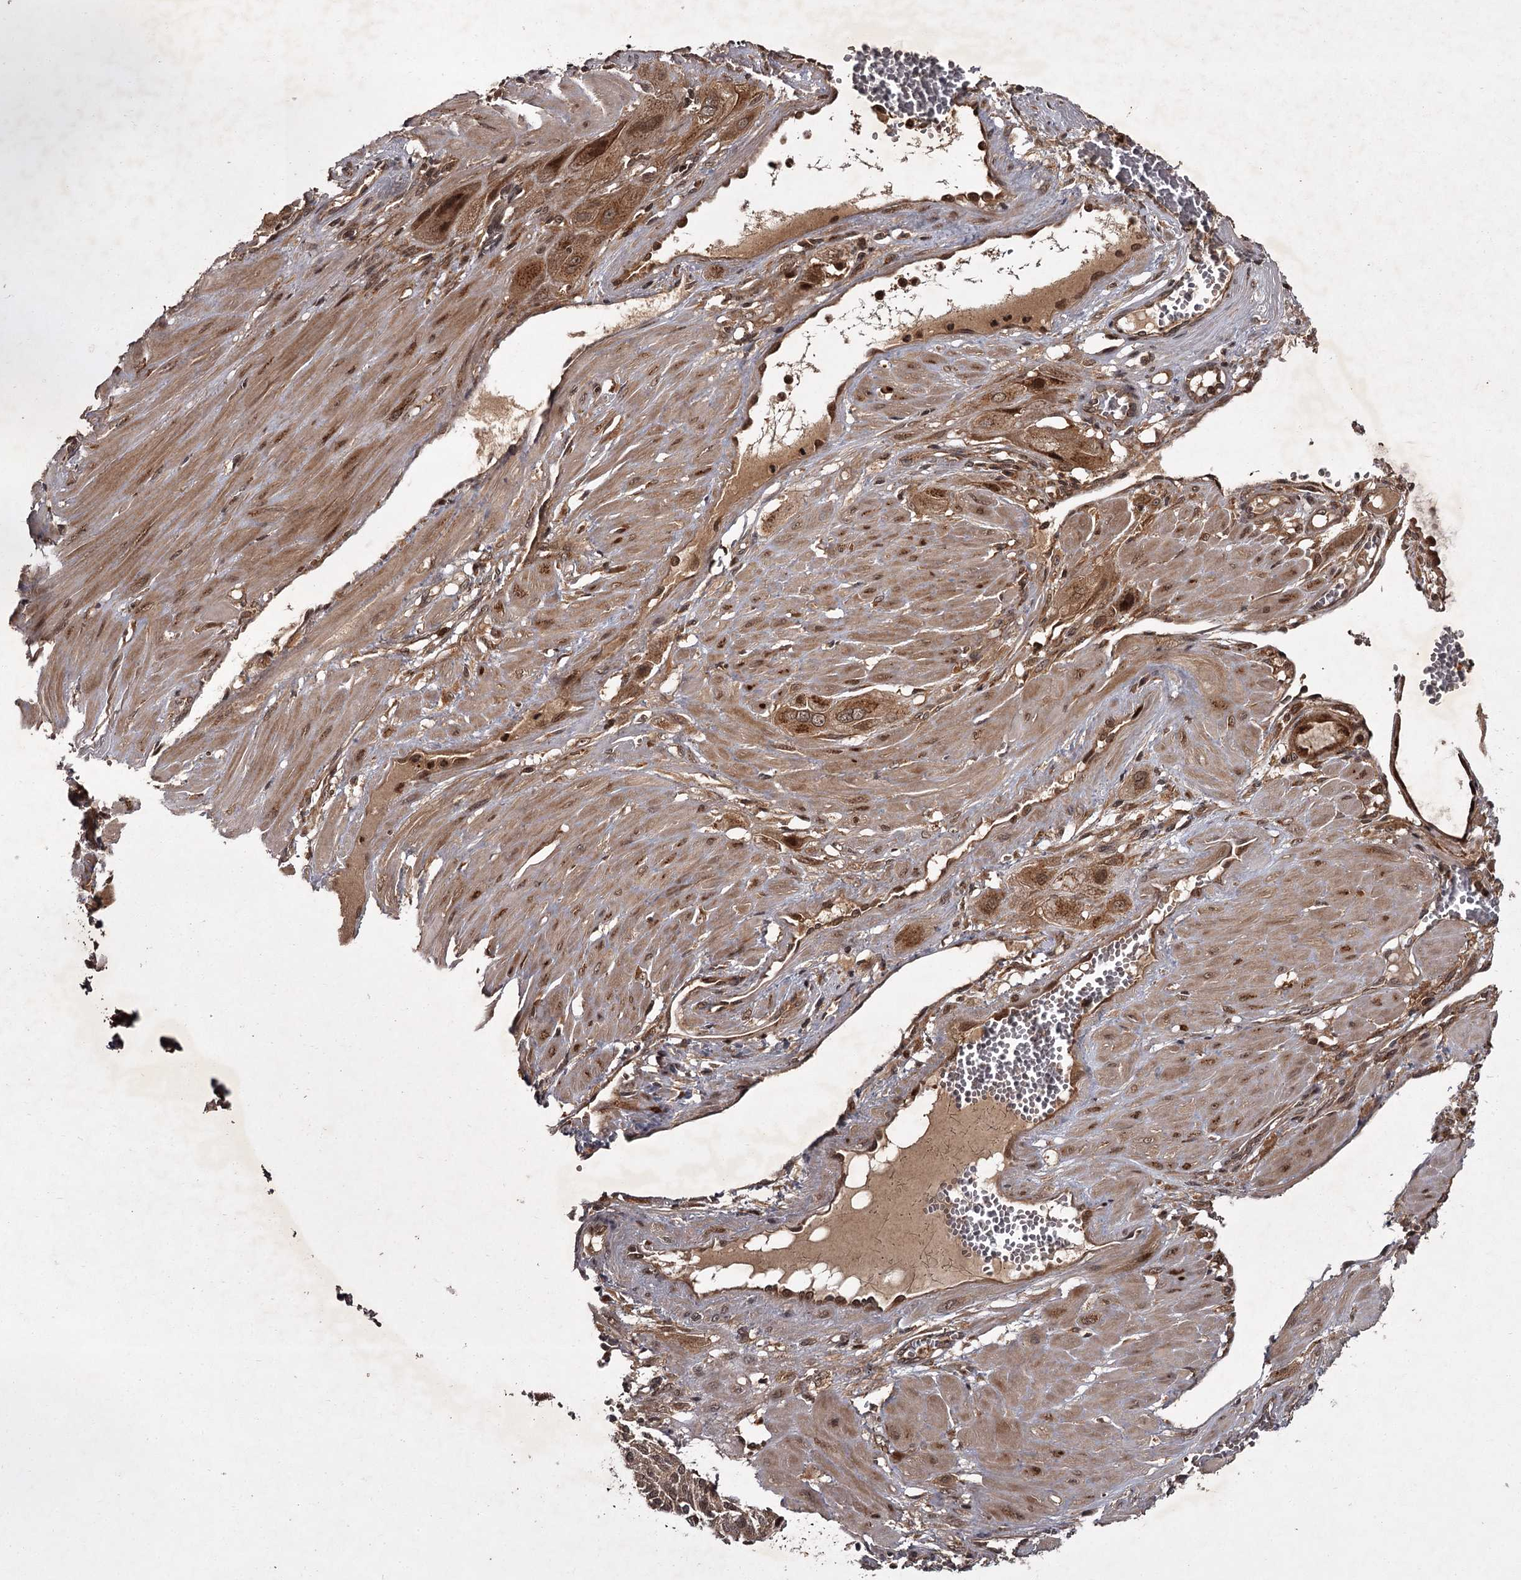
{"staining": {"intensity": "moderate", "quantity": ">75%", "location": "cytoplasmic/membranous"}, "tissue": "cervical cancer", "cell_type": "Tumor cells", "image_type": "cancer", "snomed": [{"axis": "morphology", "description": "Squamous cell carcinoma, NOS"}, {"axis": "topography", "description": "Cervix"}], "caption": "Immunohistochemical staining of human cervical squamous cell carcinoma shows medium levels of moderate cytoplasmic/membranous protein expression in about >75% of tumor cells.", "gene": "TBC1D23", "patient": {"sex": "female", "age": 34}}